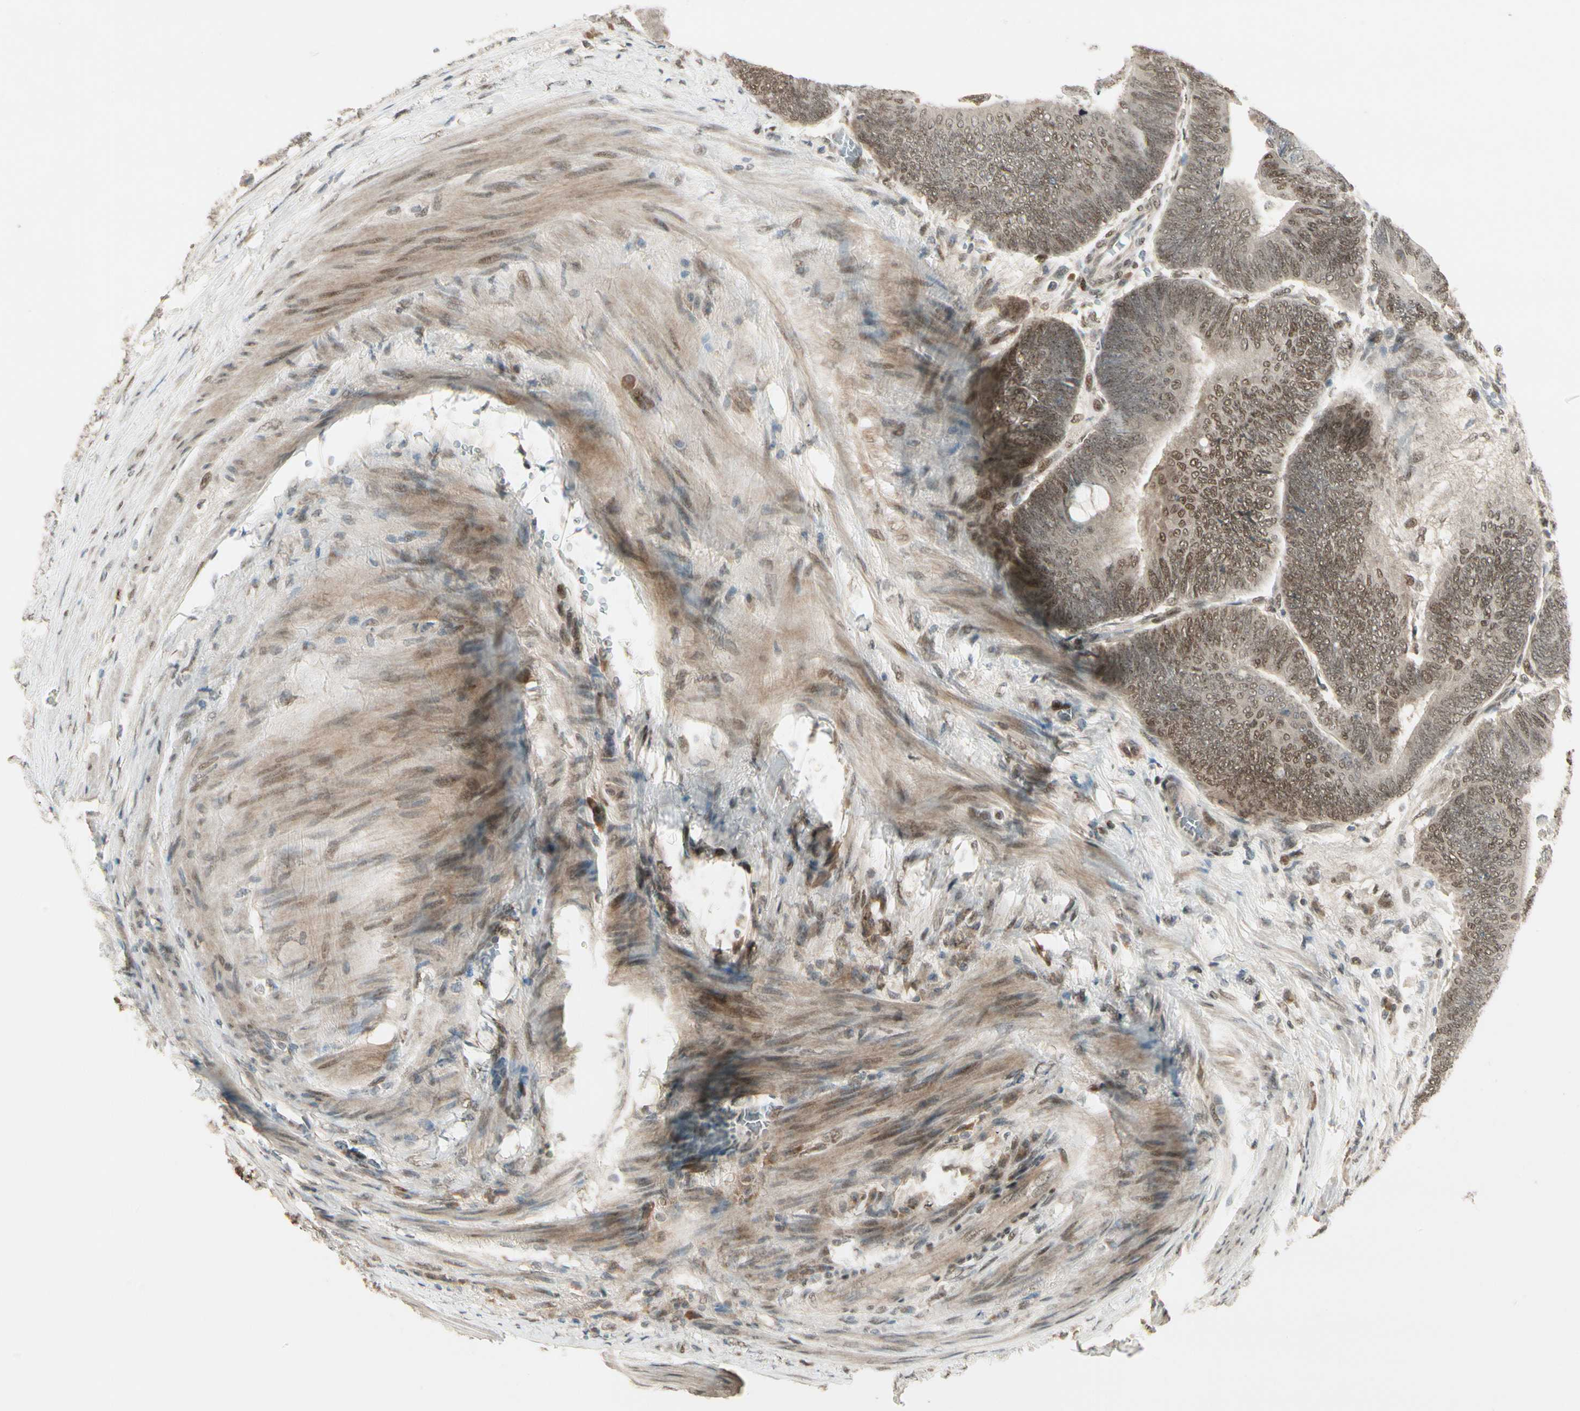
{"staining": {"intensity": "moderate", "quantity": ">75%", "location": "nuclear"}, "tissue": "colorectal cancer", "cell_type": "Tumor cells", "image_type": "cancer", "snomed": [{"axis": "morphology", "description": "Normal tissue, NOS"}, {"axis": "morphology", "description": "Adenocarcinoma, NOS"}, {"axis": "topography", "description": "Rectum"}, {"axis": "topography", "description": "Peripheral nerve tissue"}], "caption": "The photomicrograph reveals immunohistochemical staining of adenocarcinoma (colorectal). There is moderate nuclear staining is identified in approximately >75% of tumor cells.", "gene": "GTF3A", "patient": {"sex": "male", "age": 92}}